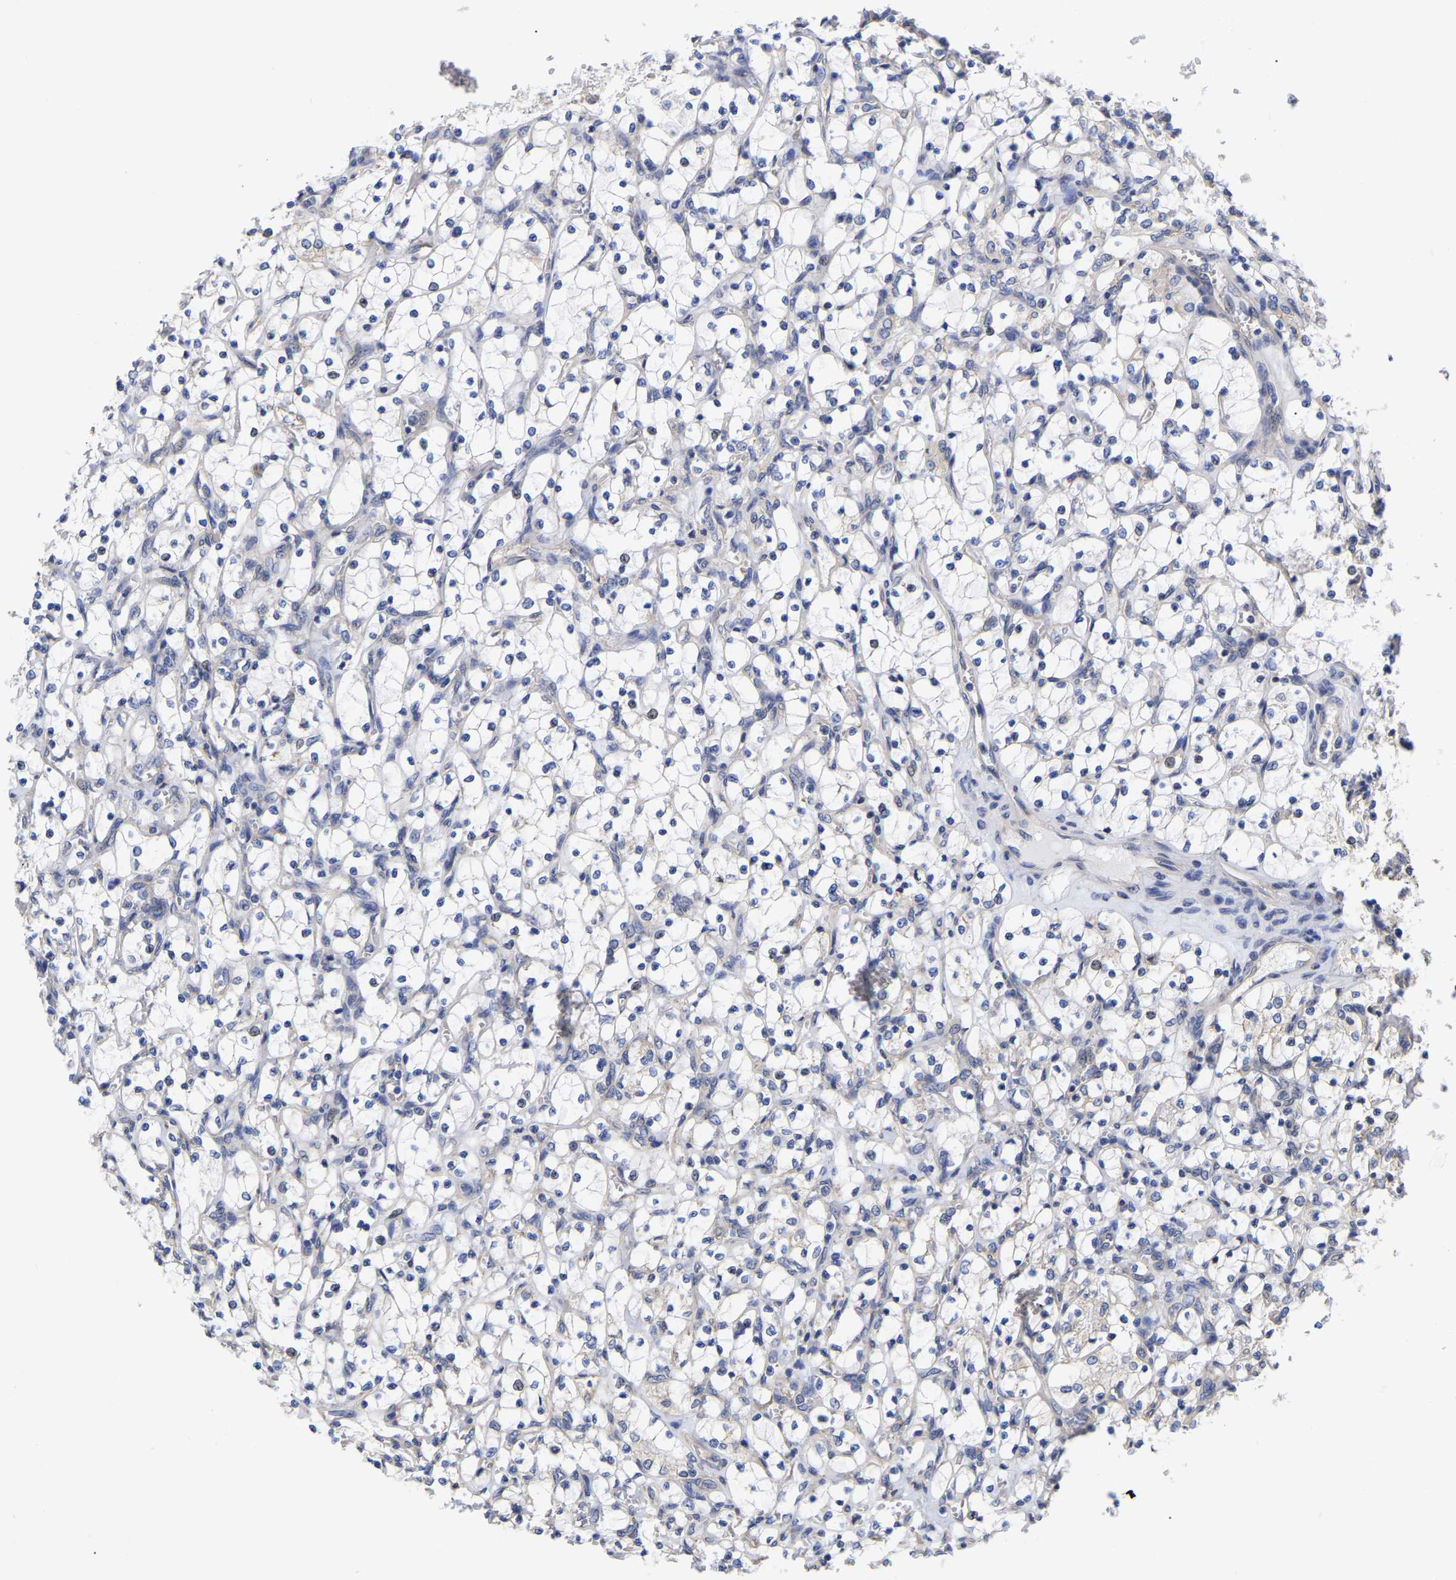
{"staining": {"intensity": "negative", "quantity": "none", "location": "none"}, "tissue": "renal cancer", "cell_type": "Tumor cells", "image_type": "cancer", "snomed": [{"axis": "morphology", "description": "Adenocarcinoma, NOS"}, {"axis": "topography", "description": "Kidney"}], "caption": "Tumor cells show no significant positivity in renal adenocarcinoma.", "gene": "CFAP298", "patient": {"sex": "female", "age": 69}}